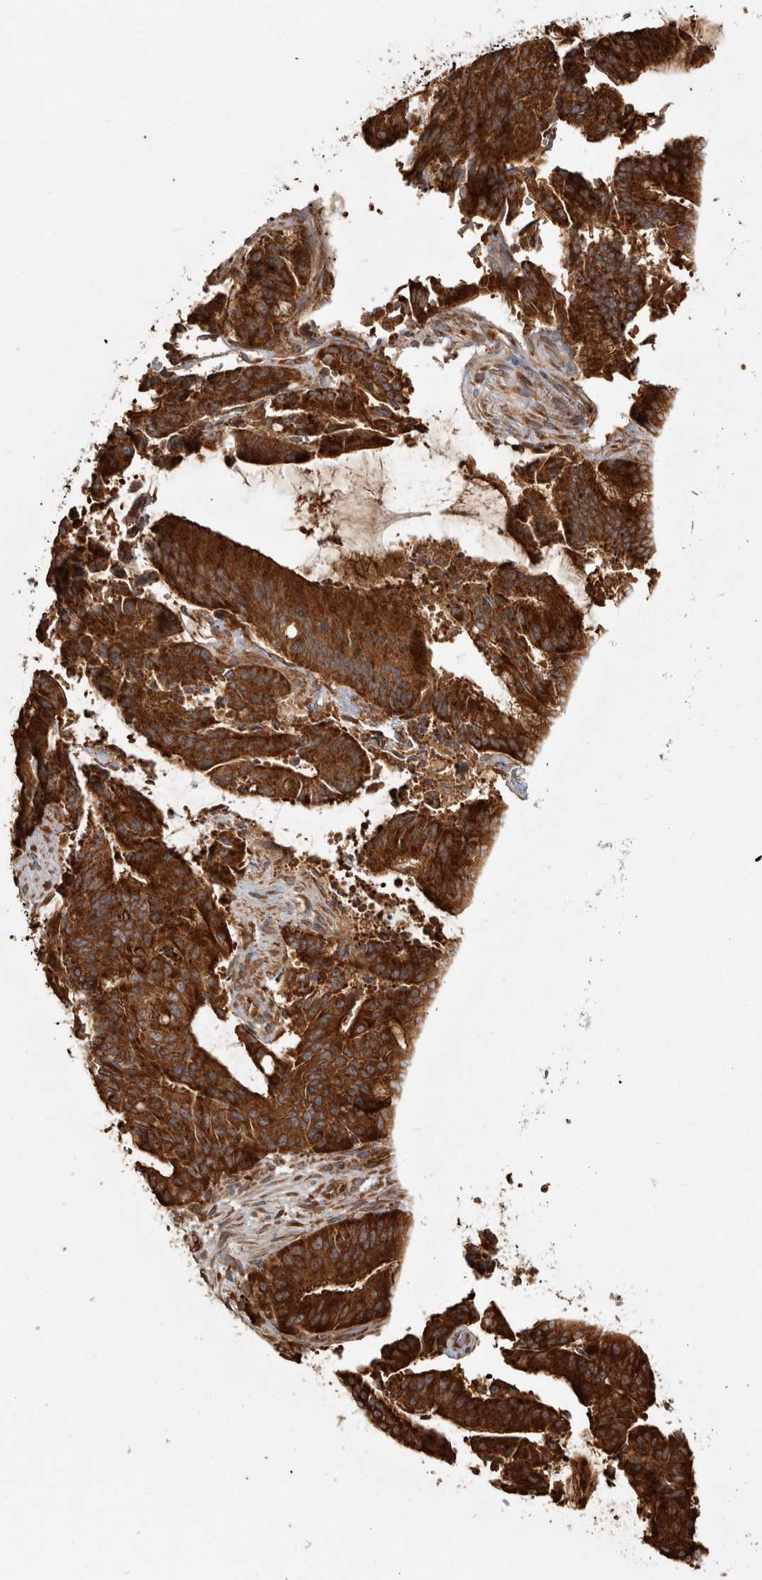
{"staining": {"intensity": "strong", "quantity": ">75%", "location": "cytoplasmic/membranous"}, "tissue": "liver cancer", "cell_type": "Tumor cells", "image_type": "cancer", "snomed": [{"axis": "morphology", "description": "Normal tissue, NOS"}, {"axis": "morphology", "description": "Cholangiocarcinoma"}, {"axis": "topography", "description": "Liver"}, {"axis": "topography", "description": "Peripheral nerve tissue"}], "caption": "Cholangiocarcinoma (liver) stained with a brown dye reveals strong cytoplasmic/membranous positive positivity in about >75% of tumor cells.", "gene": "CAMSAP2", "patient": {"sex": "female", "age": 73}}